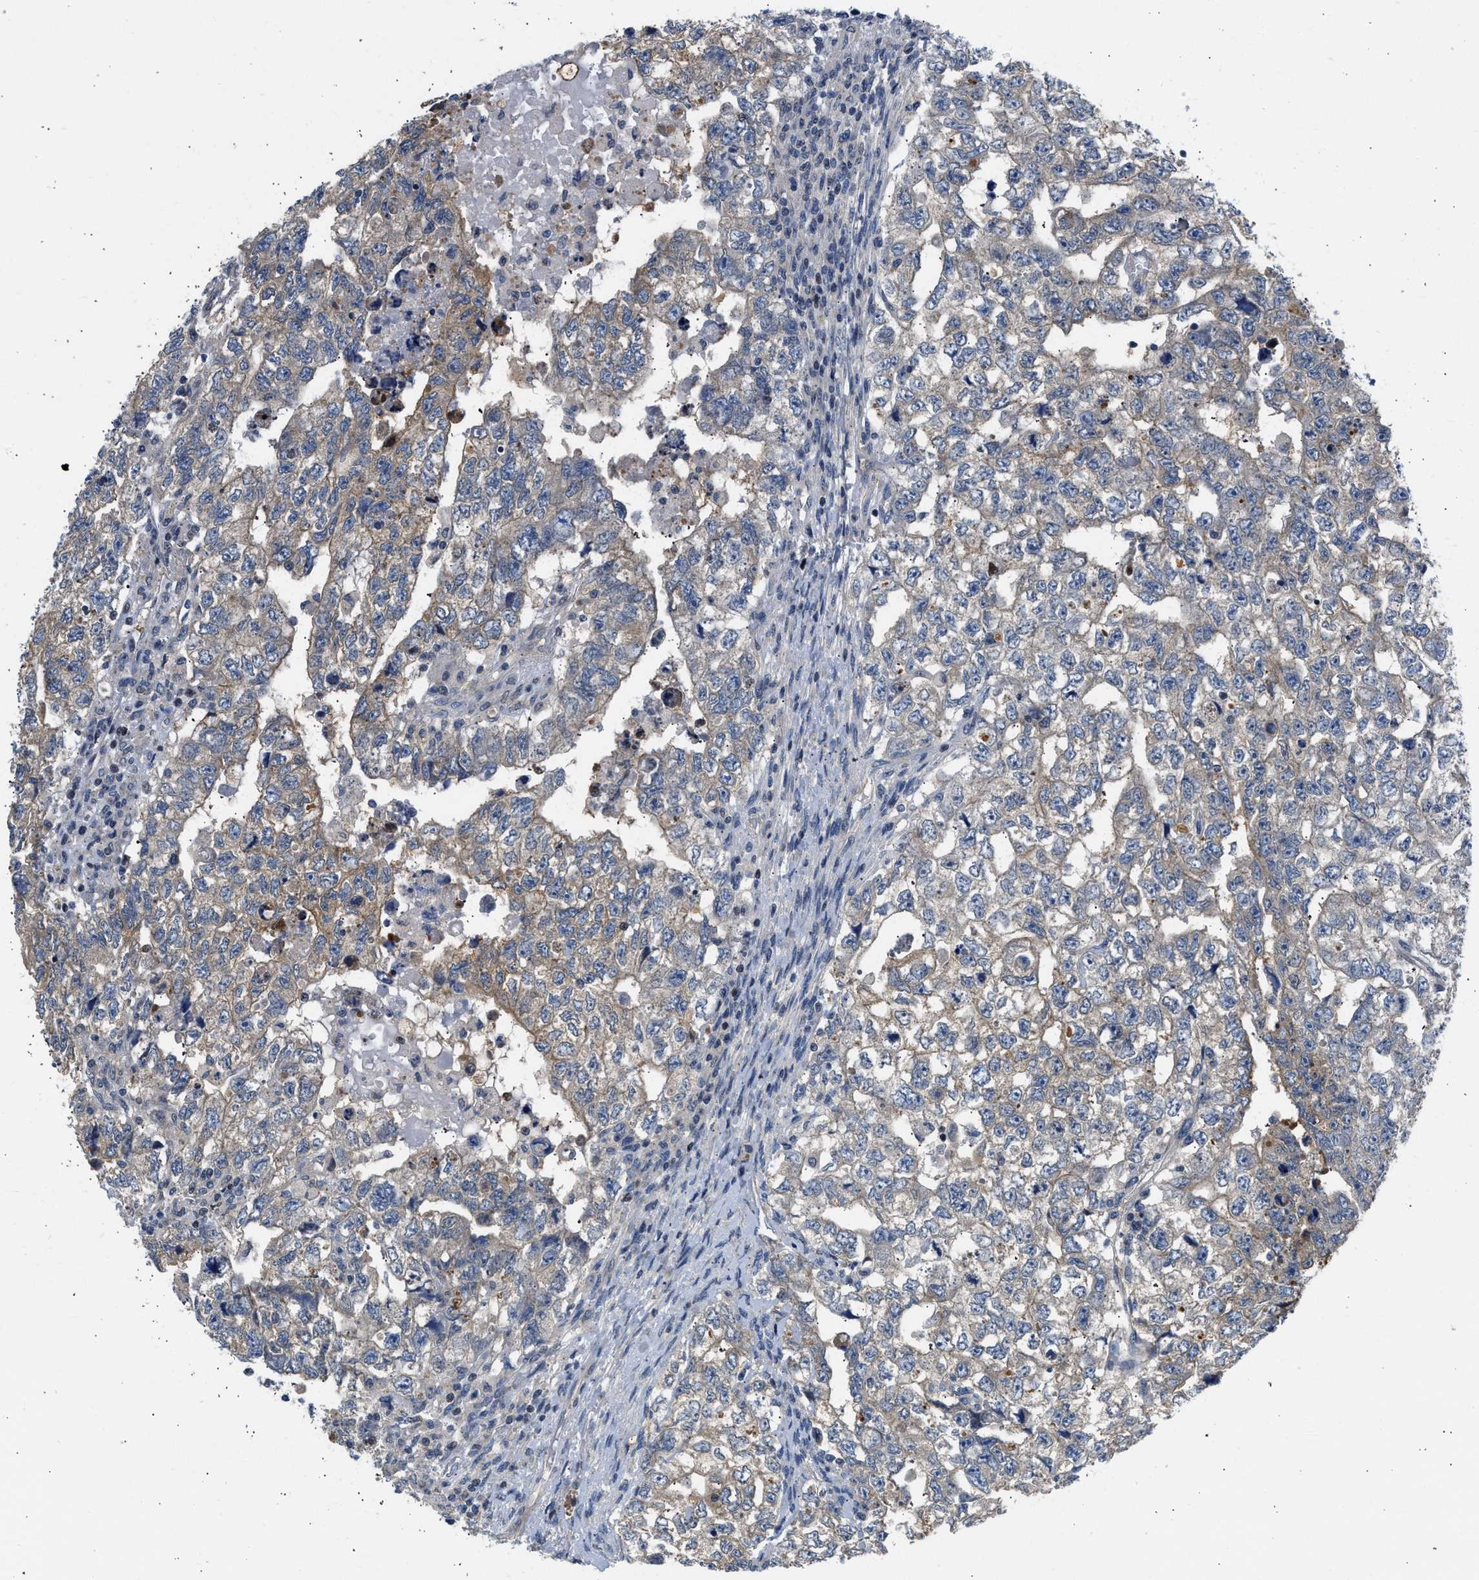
{"staining": {"intensity": "moderate", "quantity": "<25%", "location": "cytoplasmic/membranous"}, "tissue": "testis cancer", "cell_type": "Tumor cells", "image_type": "cancer", "snomed": [{"axis": "morphology", "description": "Carcinoma, Embryonal, NOS"}, {"axis": "topography", "description": "Testis"}], "caption": "Tumor cells demonstrate low levels of moderate cytoplasmic/membranous staining in about <25% of cells in human testis cancer (embryonal carcinoma). (brown staining indicates protein expression, while blue staining denotes nuclei).", "gene": "OLIG3", "patient": {"sex": "male", "age": 36}}